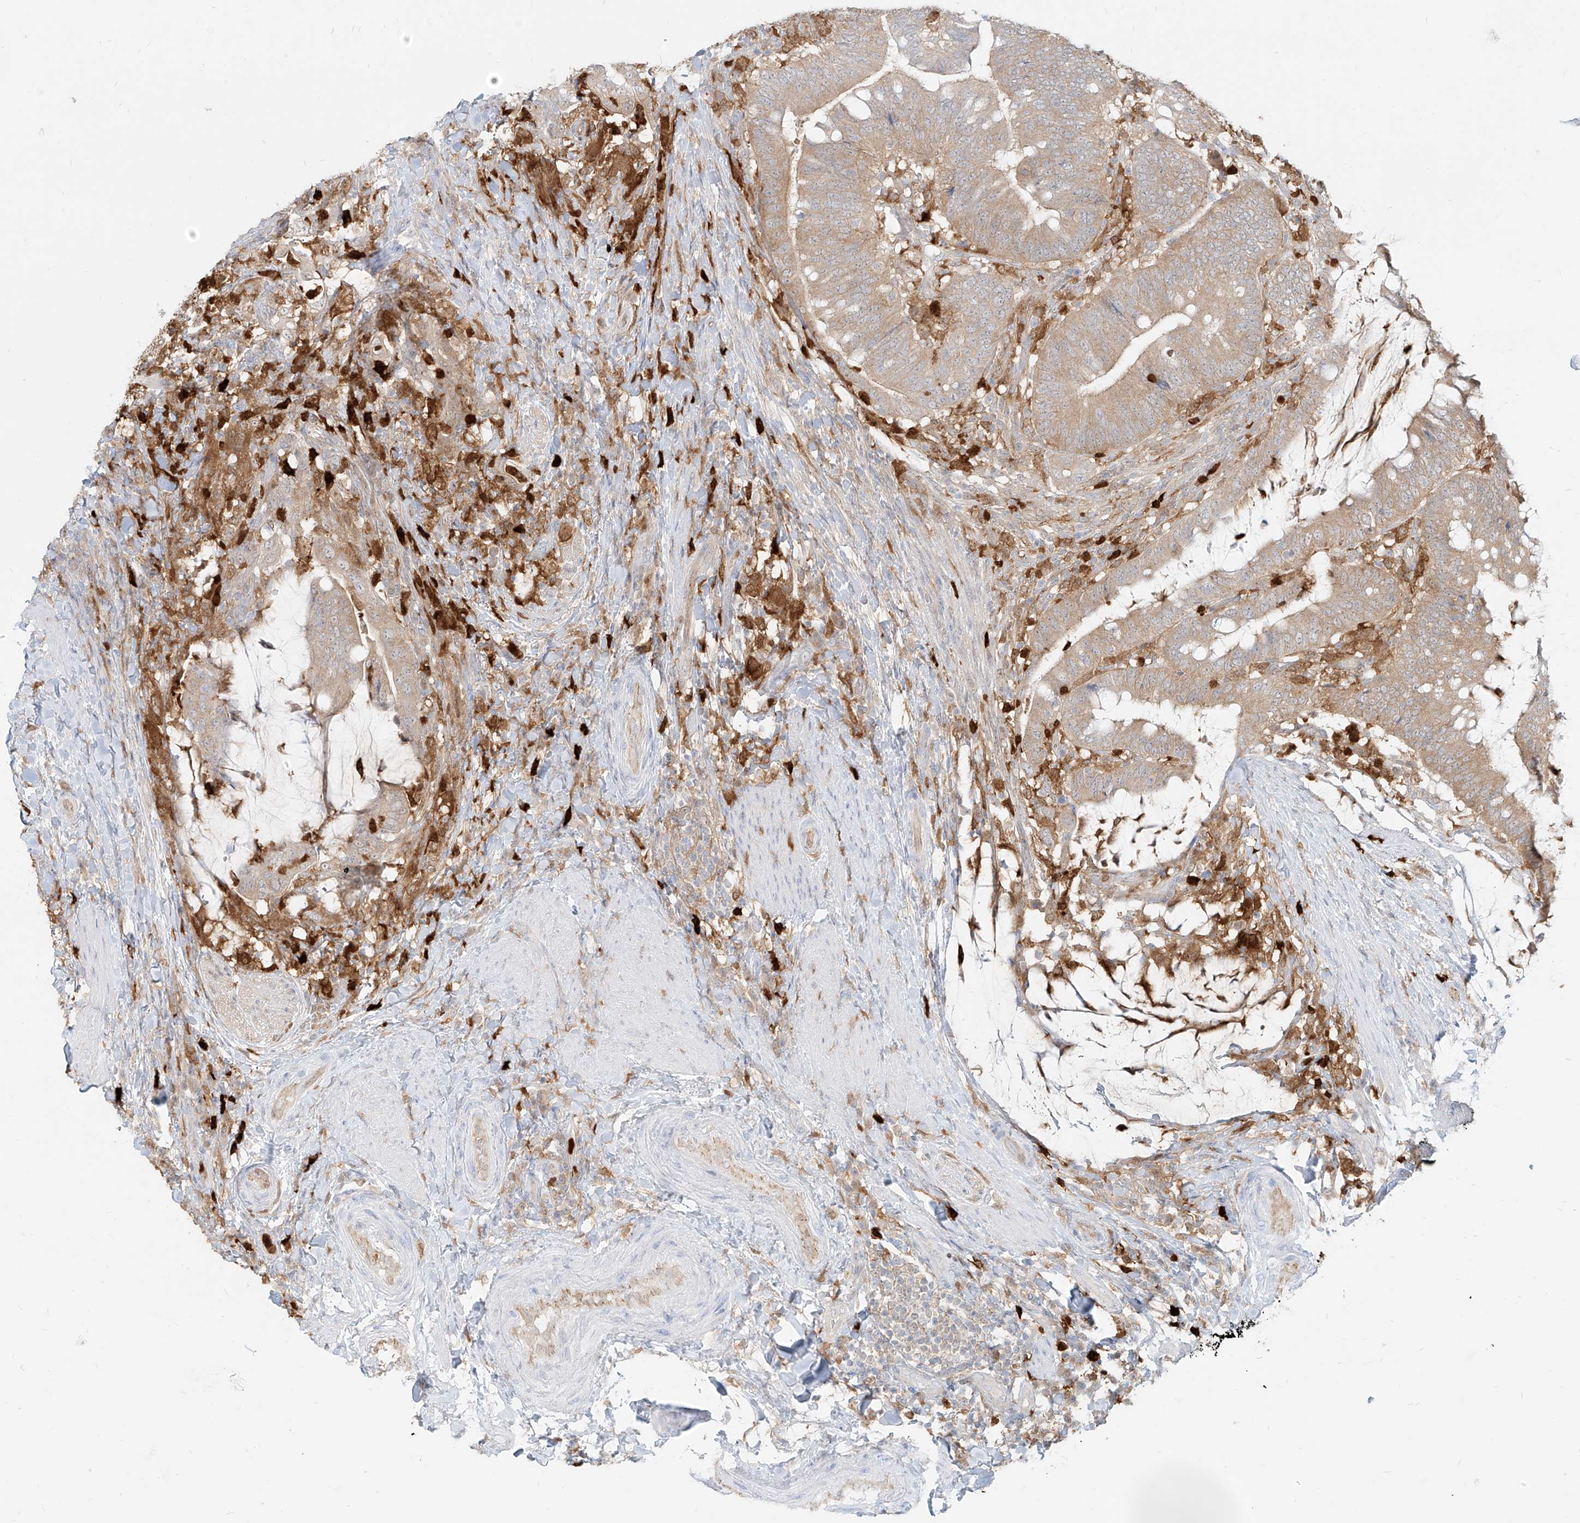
{"staining": {"intensity": "weak", "quantity": ">75%", "location": "cytoplasmic/membranous"}, "tissue": "colorectal cancer", "cell_type": "Tumor cells", "image_type": "cancer", "snomed": [{"axis": "morphology", "description": "Adenocarcinoma, NOS"}, {"axis": "topography", "description": "Colon"}], "caption": "An image of human colorectal cancer stained for a protein exhibits weak cytoplasmic/membranous brown staining in tumor cells. (Stains: DAB in brown, nuclei in blue, Microscopy: brightfield microscopy at high magnification).", "gene": "PGD", "patient": {"sex": "female", "age": 66}}